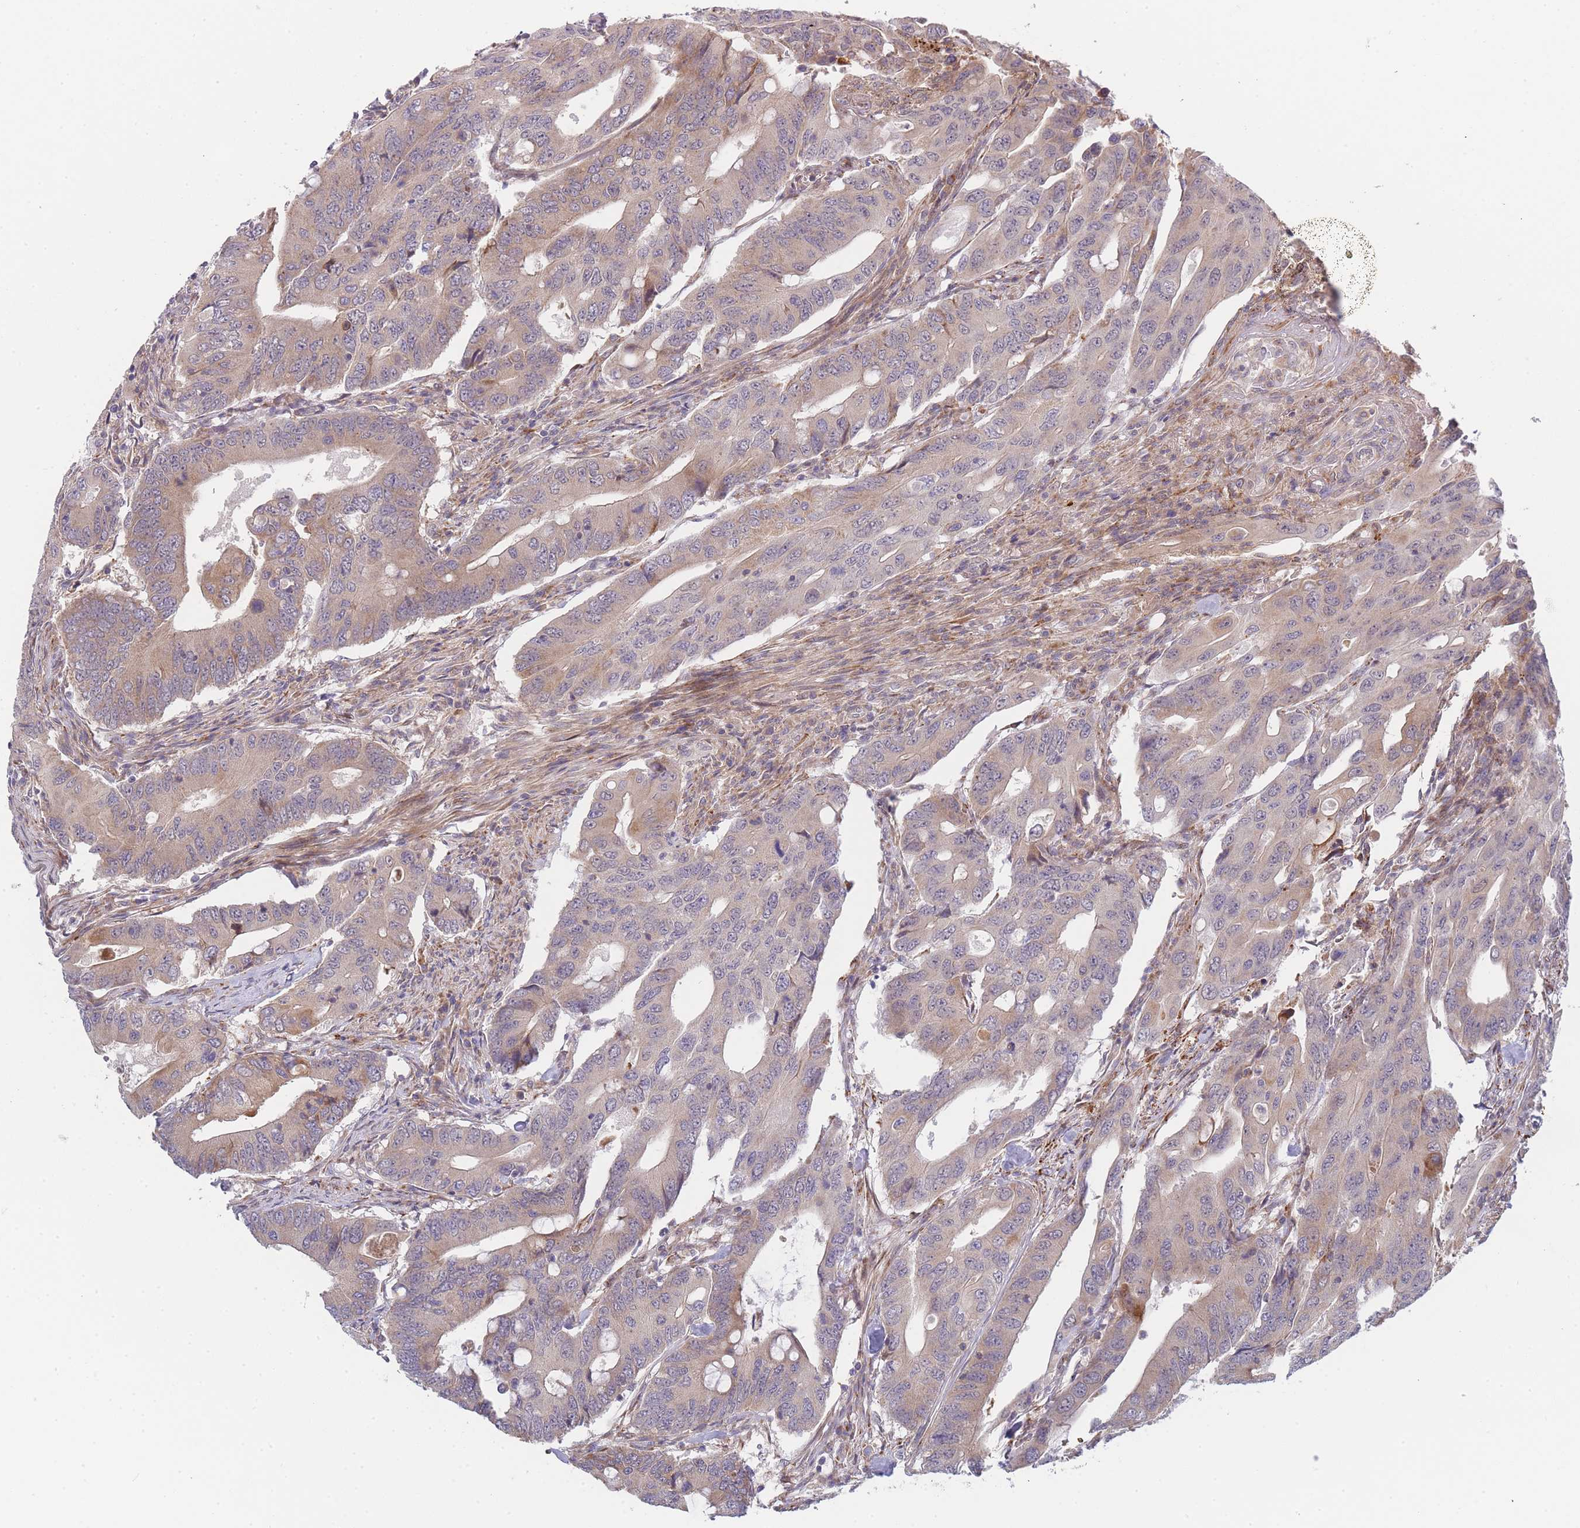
{"staining": {"intensity": "moderate", "quantity": "<25%", "location": "cytoplasmic/membranous"}, "tissue": "colorectal cancer", "cell_type": "Tumor cells", "image_type": "cancer", "snomed": [{"axis": "morphology", "description": "Adenocarcinoma, NOS"}, {"axis": "topography", "description": "Colon"}], "caption": "Immunohistochemistry (DAB) staining of colorectal cancer demonstrates moderate cytoplasmic/membranous protein positivity in about <25% of tumor cells. (DAB (3,3'-diaminobenzidine) = brown stain, brightfield microscopy at high magnification).", "gene": "TRIM26", "patient": {"sex": "male", "age": 71}}